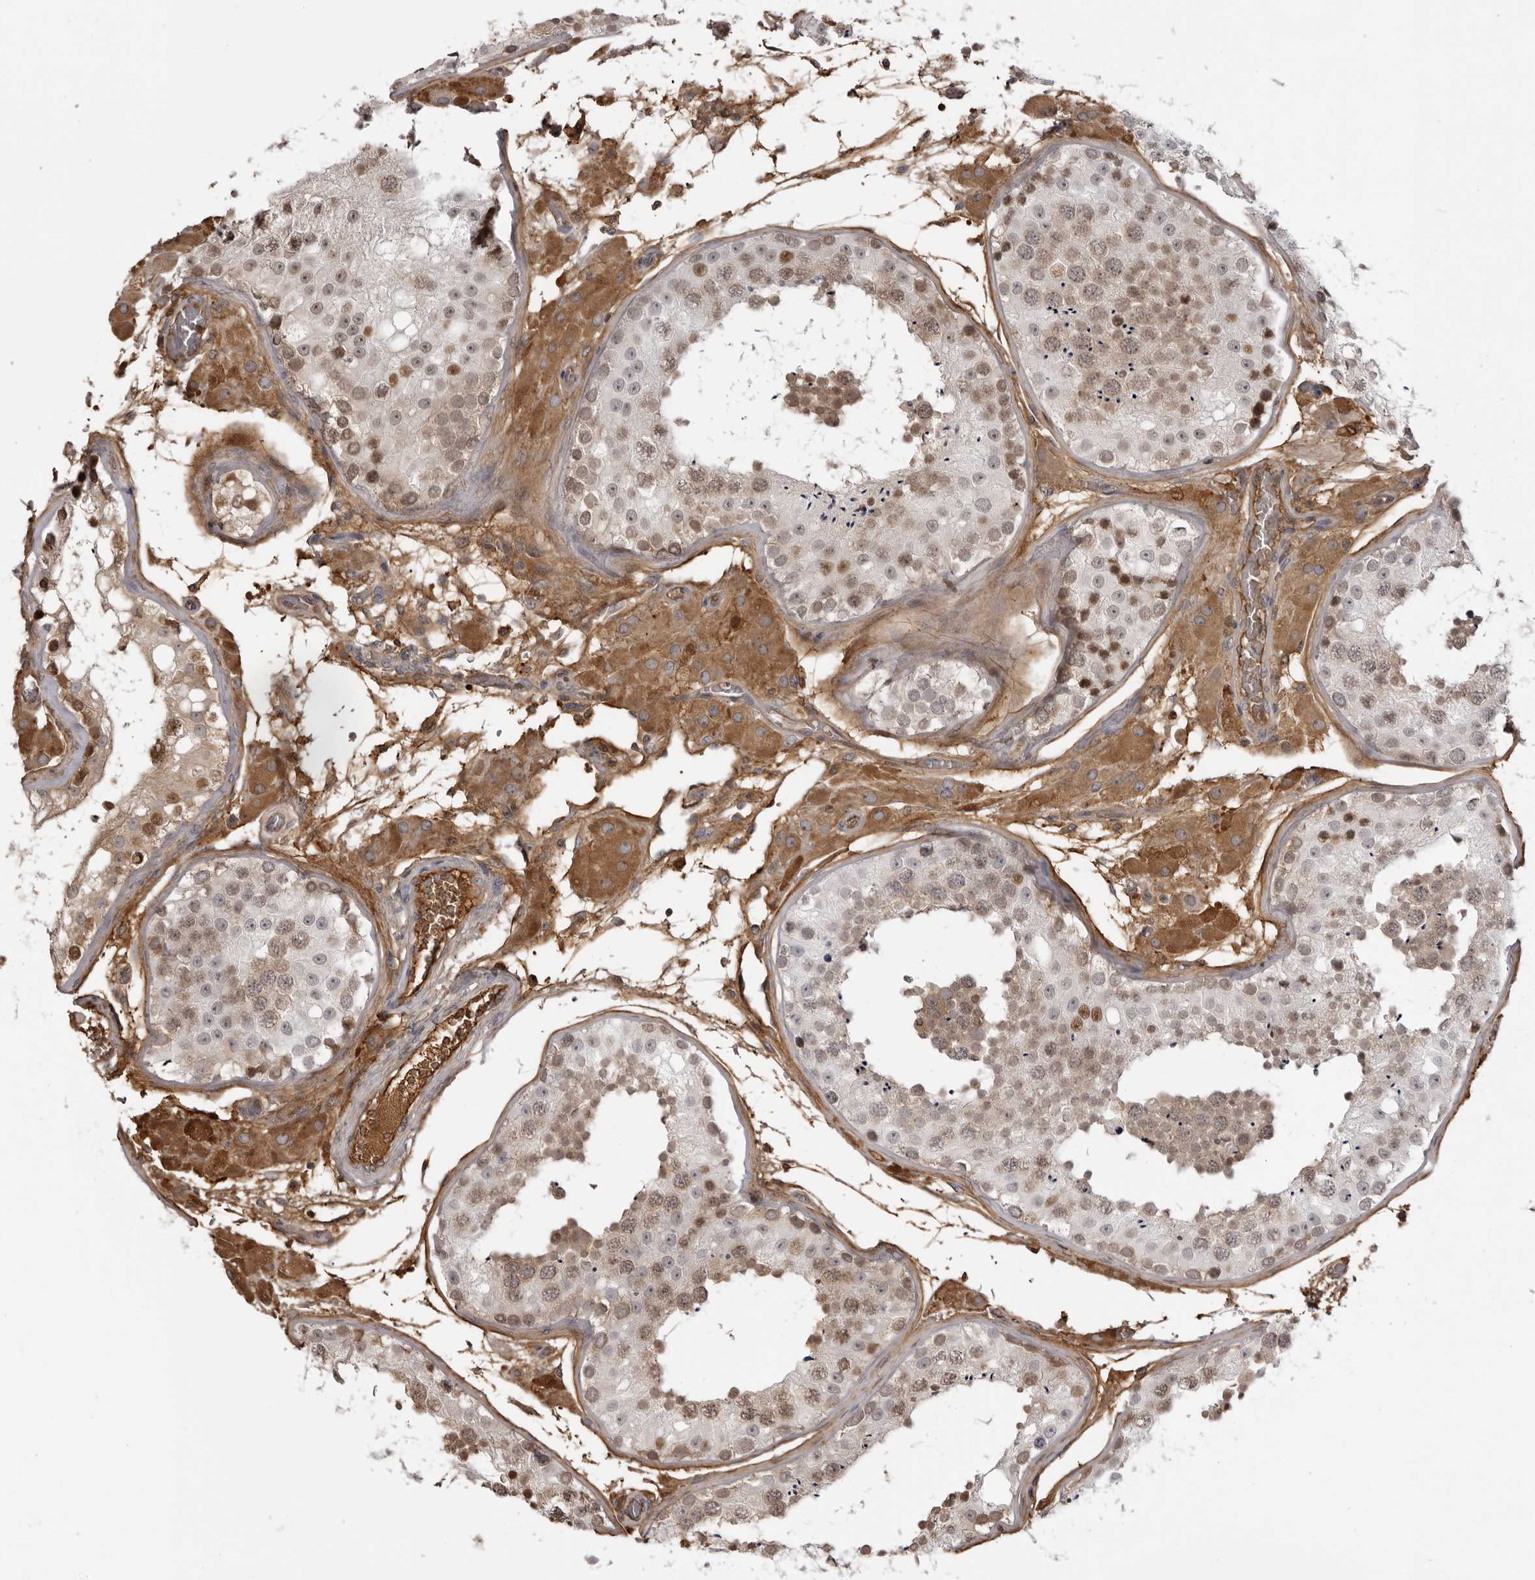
{"staining": {"intensity": "moderate", "quantity": "<25%", "location": "cytoplasmic/membranous,nuclear"}, "tissue": "testis", "cell_type": "Cells in seminiferous ducts", "image_type": "normal", "snomed": [{"axis": "morphology", "description": "Normal tissue, NOS"}, {"axis": "topography", "description": "Testis"}], "caption": "Immunohistochemistry (IHC) staining of normal testis, which displays low levels of moderate cytoplasmic/membranous,nuclear positivity in about <25% of cells in seminiferous ducts indicating moderate cytoplasmic/membranous,nuclear protein staining. The staining was performed using DAB (brown) for protein detection and nuclei were counterstained in hematoxylin (blue).", "gene": "PLEKHF2", "patient": {"sex": "male", "age": 26}}